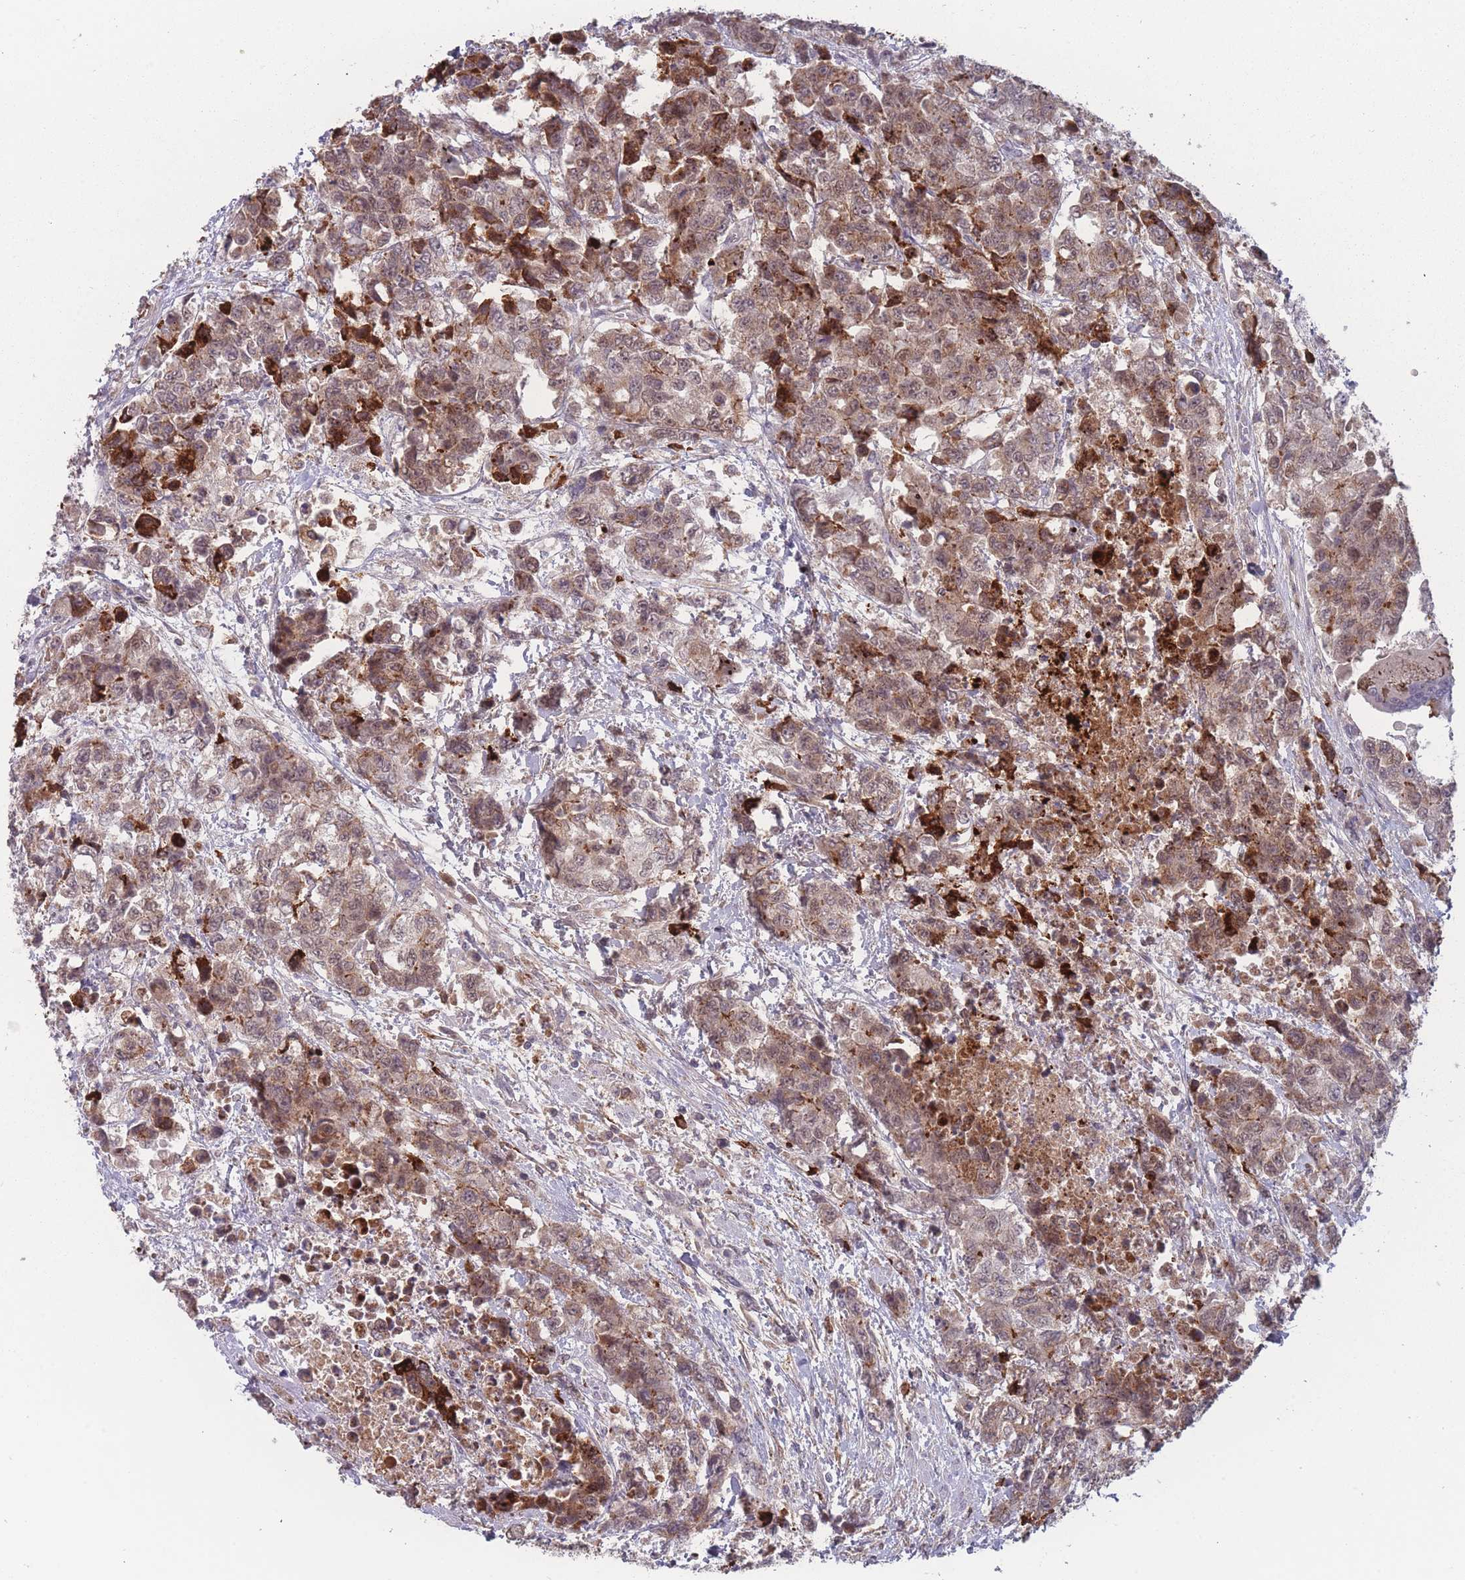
{"staining": {"intensity": "moderate", "quantity": ">75%", "location": "cytoplasmic/membranous,nuclear"}, "tissue": "urothelial cancer", "cell_type": "Tumor cells", "image_type": "cancer", "snomed": [{"axis": "morphology", "description": "Urothelial carcinoma, High grade"}, {"axis": "topography", "description": "Urinary bladder"}], "caption": "A histopathology image of urothelial cancer stained for a protein shows moderate cytoplasmic/membranous and nuclear brown staining in tumor cells.", "gene": "TMEM232", "patient": {"sex": "female", "age": 78}}